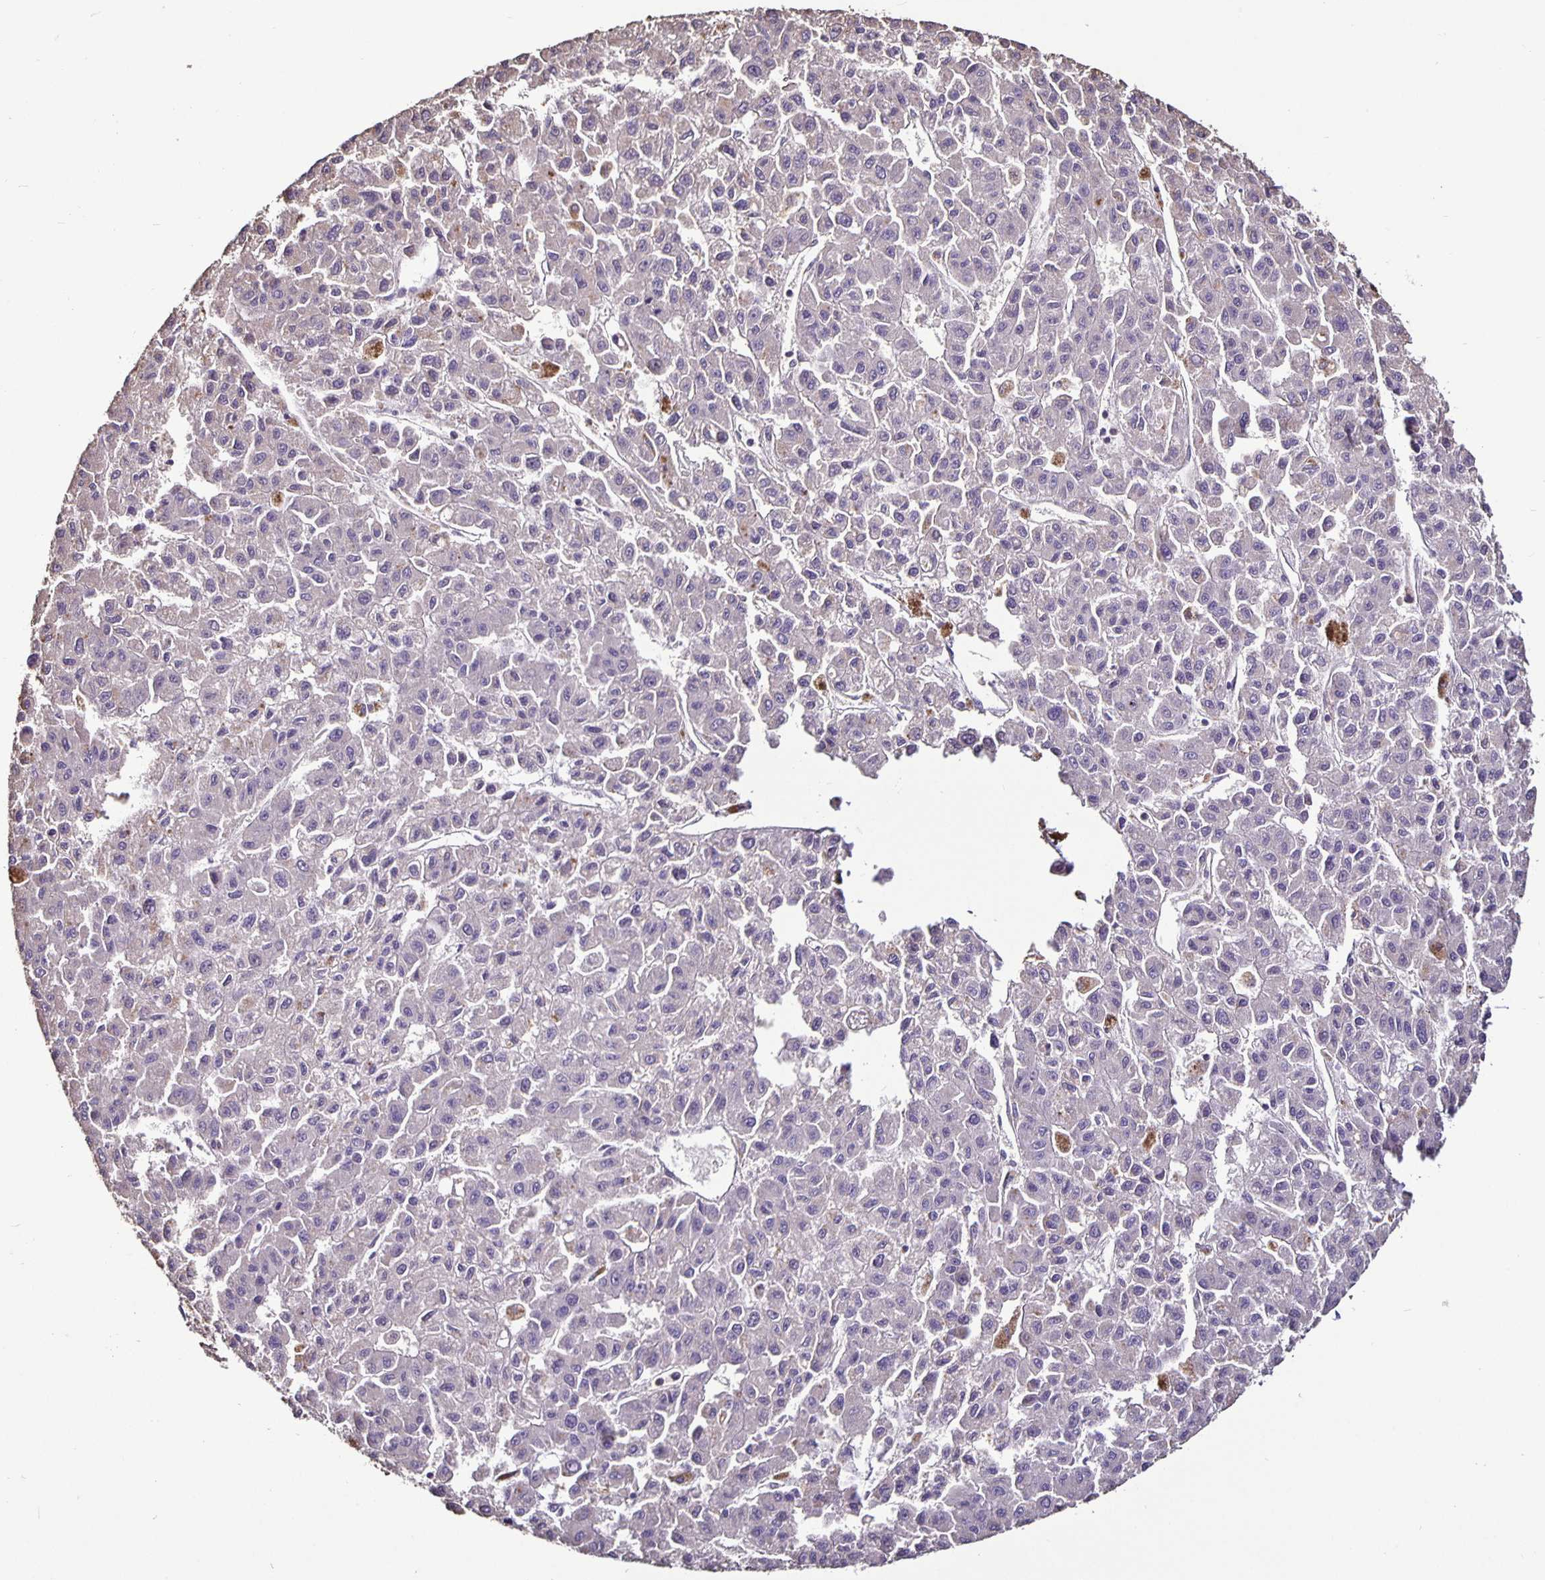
{"staining": {"intensity": "negative", "quantity": "none", "location": "none"}, "tissue": "liver cancer", "cell_type": "Tumor cells", "image_type": "cancer", "snomed": [{"axis": "morphology", "description": "Carcinoma, Hepatocellular, NOS"}, {"axis": "topography", "description": "Liver"}], "caption": "High power microscopy image of an immunohistochemistry (IHC) micrograph of liver cancer (hepatocellular carcinoma), revealing no significant expression in tumor cells. Nuclei are stained in blue.", "gene": "FCER1A", "patient": {"sex": "male", "age": 70}}